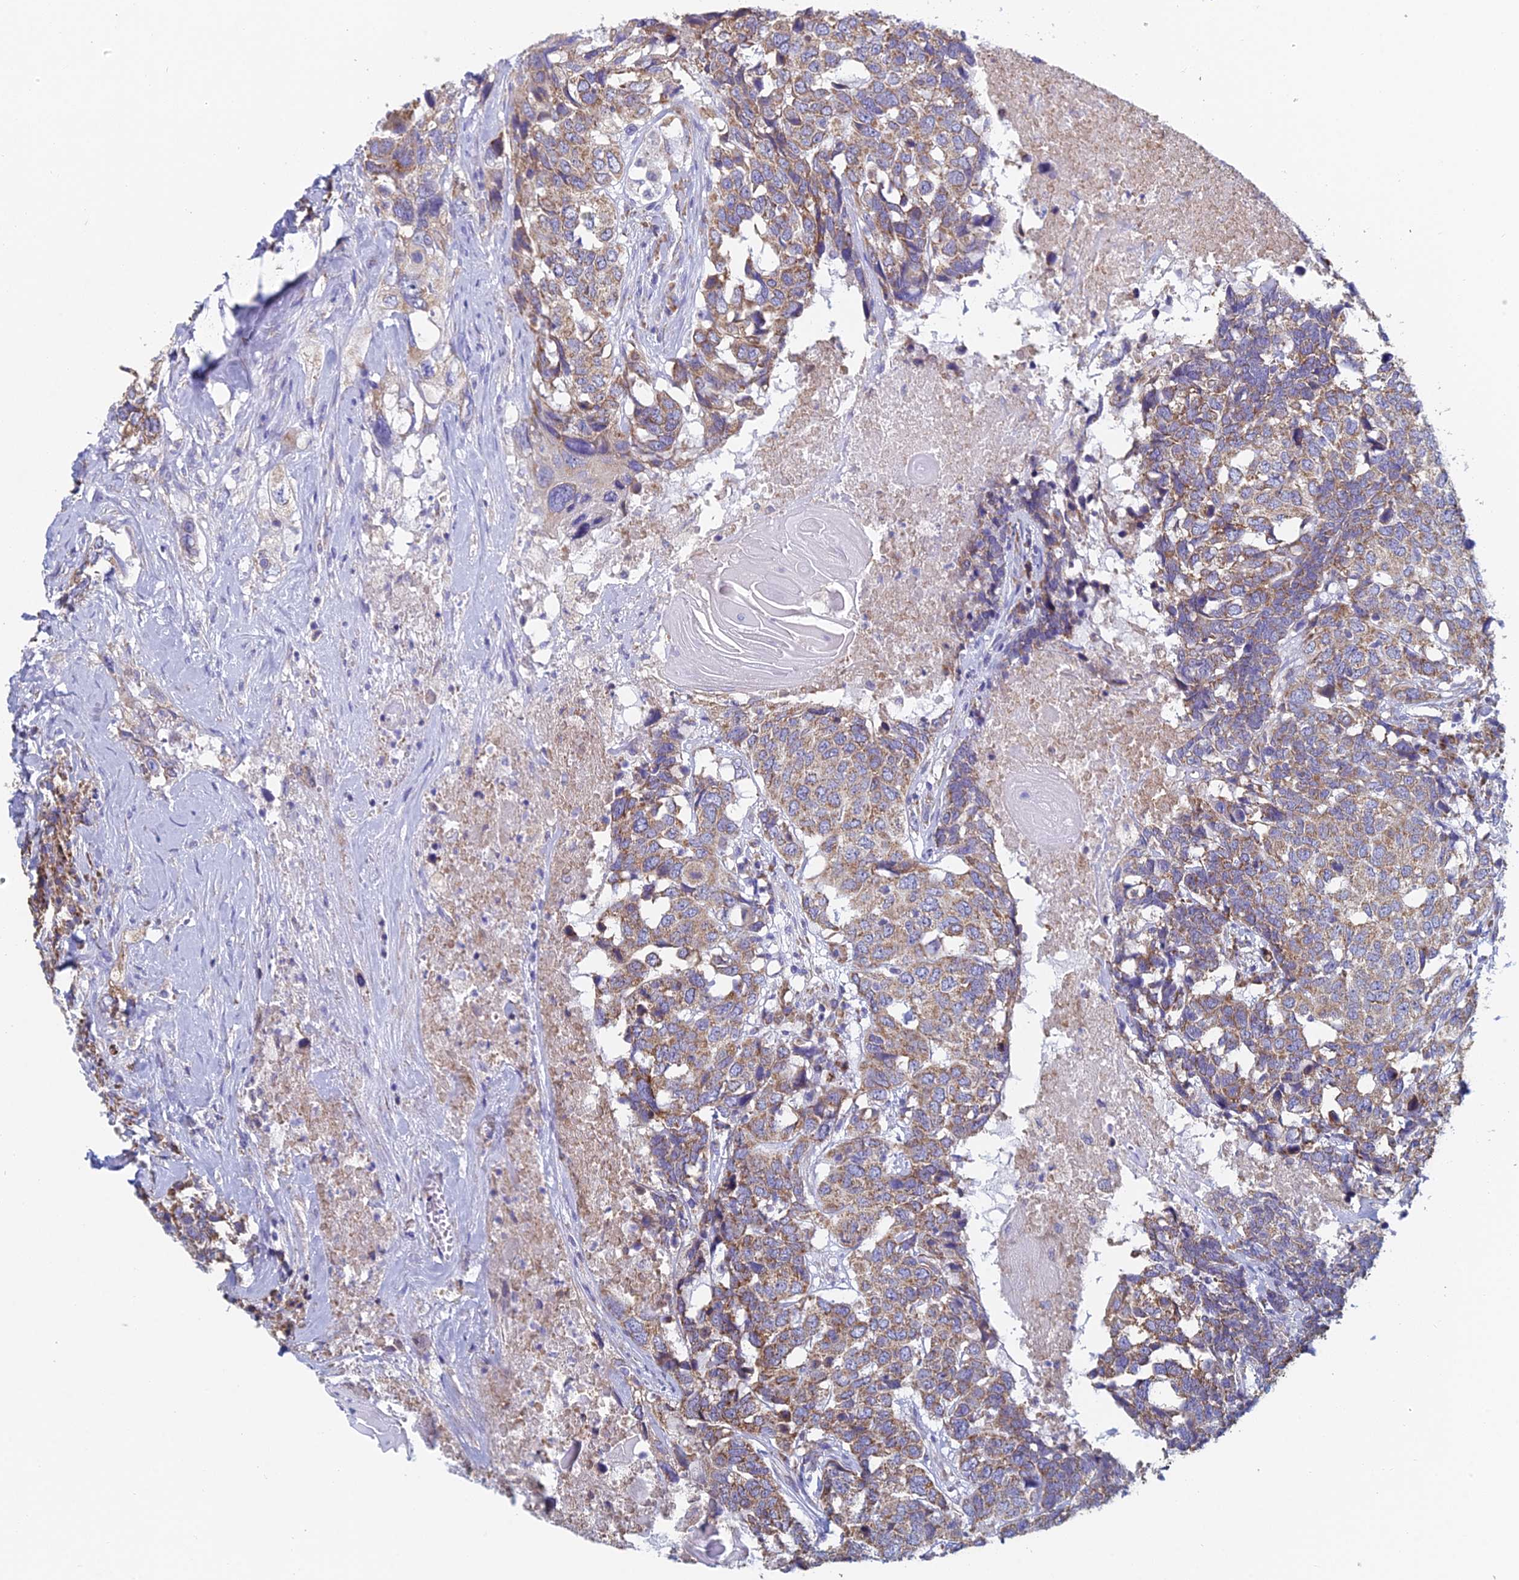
{"staining": {"intensity": "moderate", "quantity": ">75%", "location": "cytoplasmic/membranous"}, "tissue": "head and neck cancer", "cell_type": "Tumor cells", "image_type": "cancer", "snomed": [{"axis": "morphology", "description": "Squamous cell carcinoma, NOS"}, {"axis": "topography", "description": "Head-Neck"}], "caption": "Head and neck squamous cell carcinoma was stained to show a protein in brown. There is medium levels of moderate cytoplasmic/membranous expression in about >75% of tumor cells.", "gene": "CRACR2B", "patient": {"sex": "male", "age": 66}}